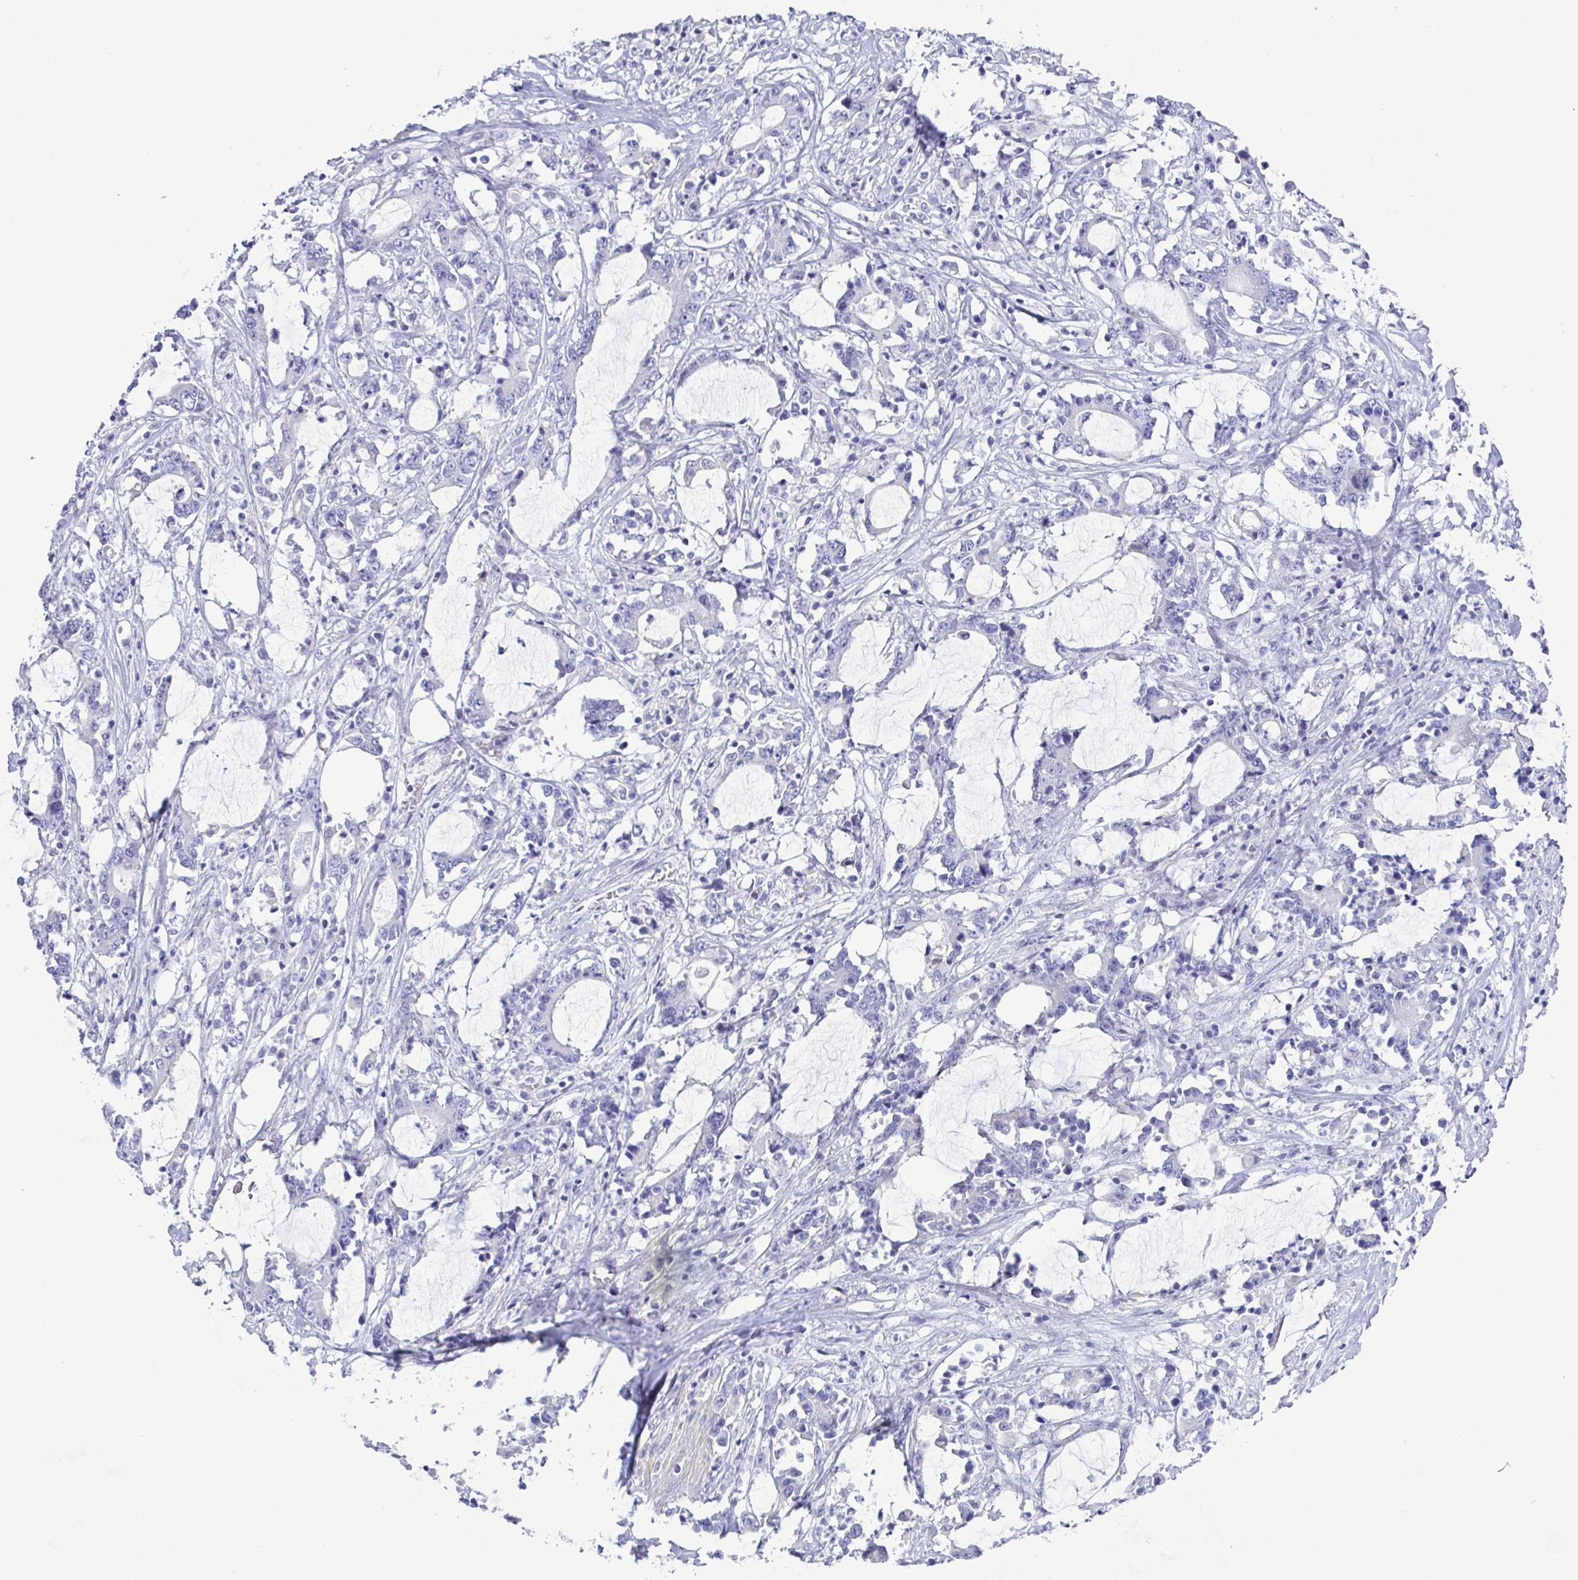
{"staining": {"intensity": "negative", "quantity": "none", "location": "none"}, "tissue": "stomach cancer", "cell_type": "Tumor cells", "image_type": "cancer", "snomed": [{"axis": "morphology", "description": "Adenocarcinoma, NOS"}, {"axis": "topography", "description": "Stomach, upper"}], "caption": "High power microscopy photomicrograph of an immunohistochemistry micrograph of stomach cancer (adenocarcinoma), revealing no significant staining in tumor cells.", "gene": "MED11", "patient": {"sex": "male", "age": 68}}